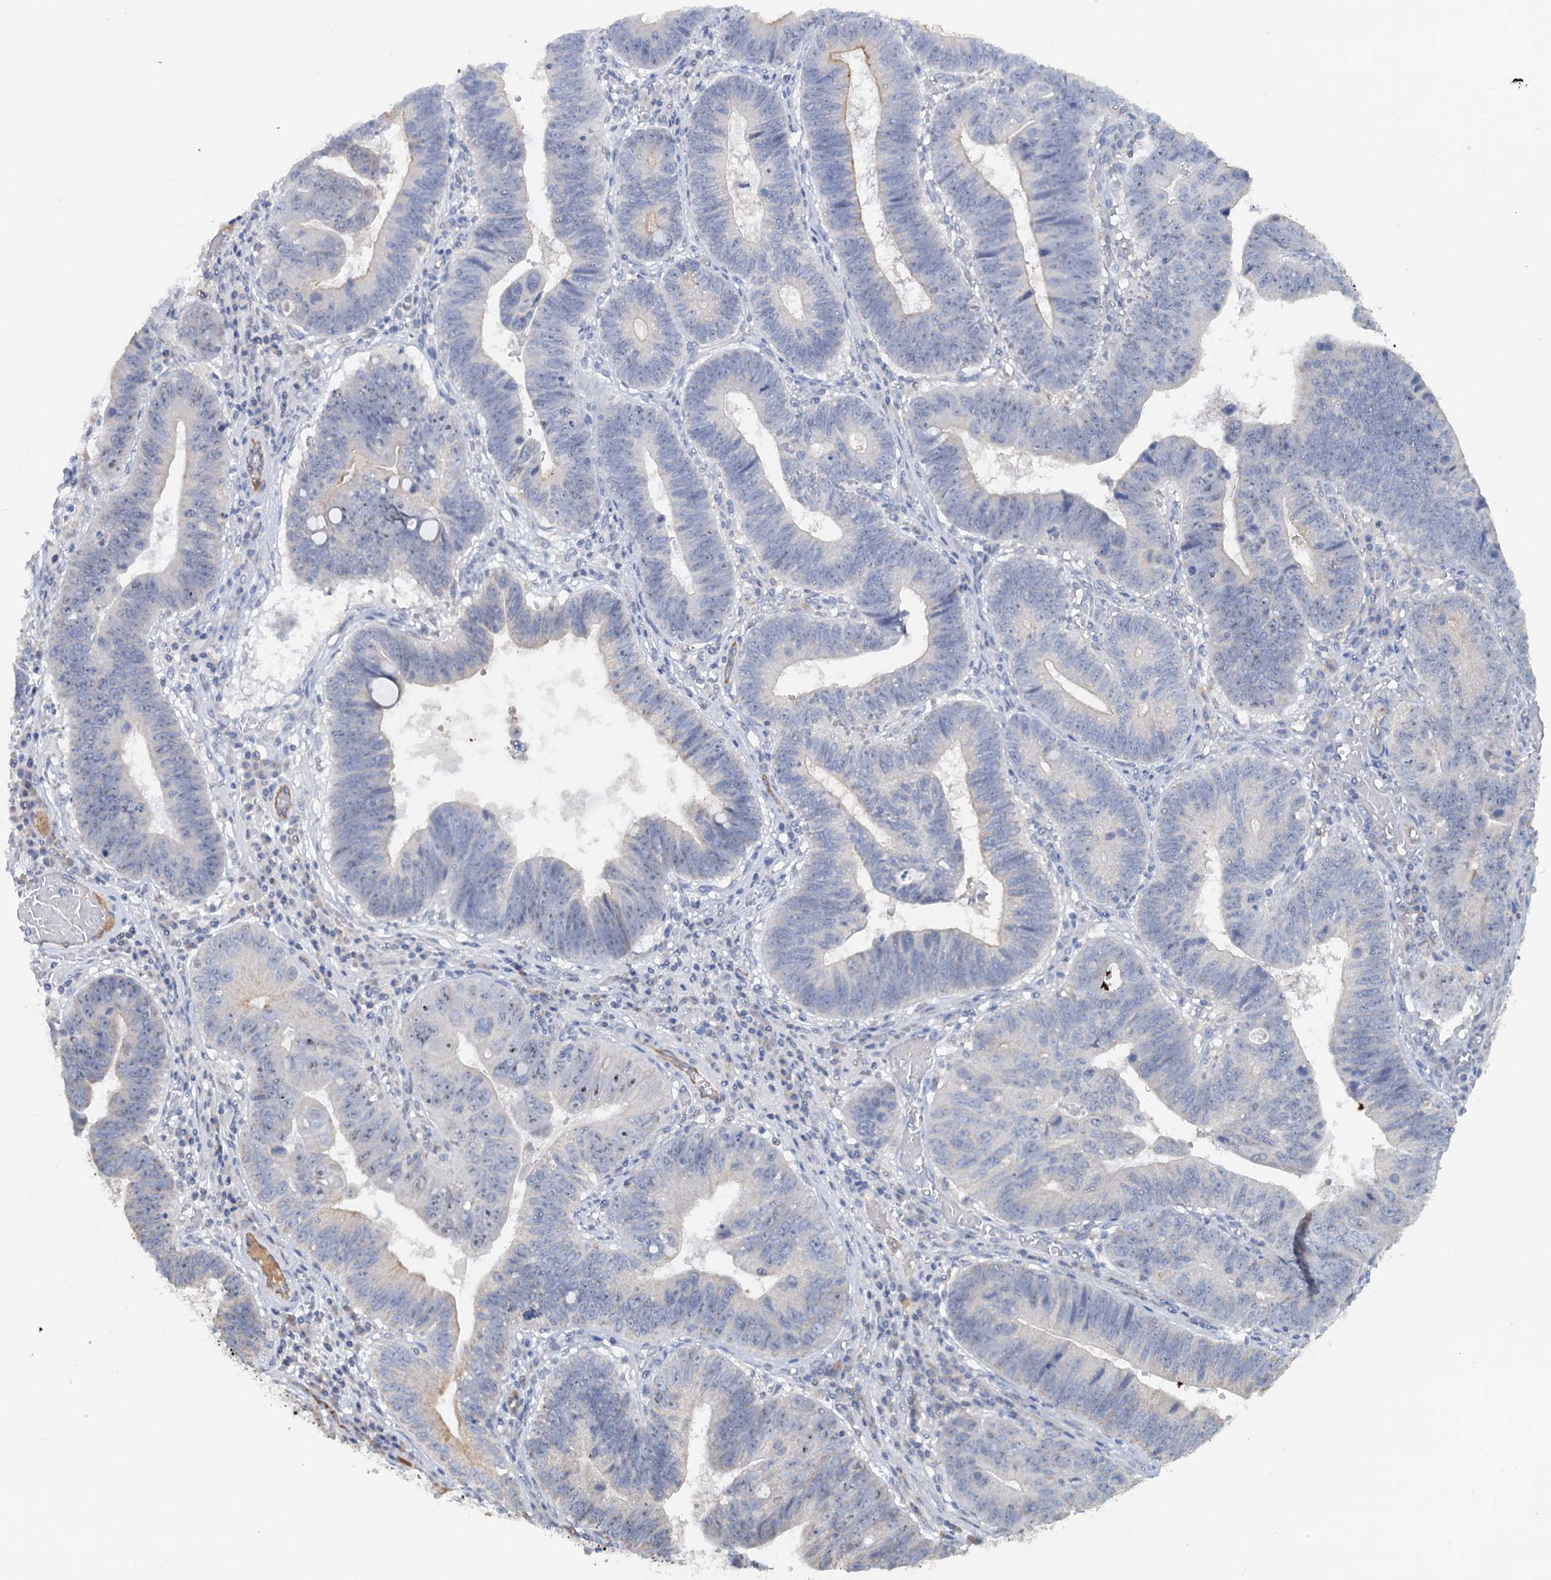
{"staining": {"intensity": "weak", "quantity": "<25%", "location": "cytoplasmic/membranous"}, "tissue": "stomach cancer", "cell_type": "Tumor cells", "image_type": "cancer", "snomed": [{"axis": "morphology", "description": "Adenocarcinoma, NOS"}, {"axis": "topography", "description": "Stomach"}], "caption": "DAB immunohistochemical staining of stomach cancer (adenocarcinoma) shows no significant expression in tumor cells.", "gene": "PLLP", "patient": {"sex": "male", "age": 59}}